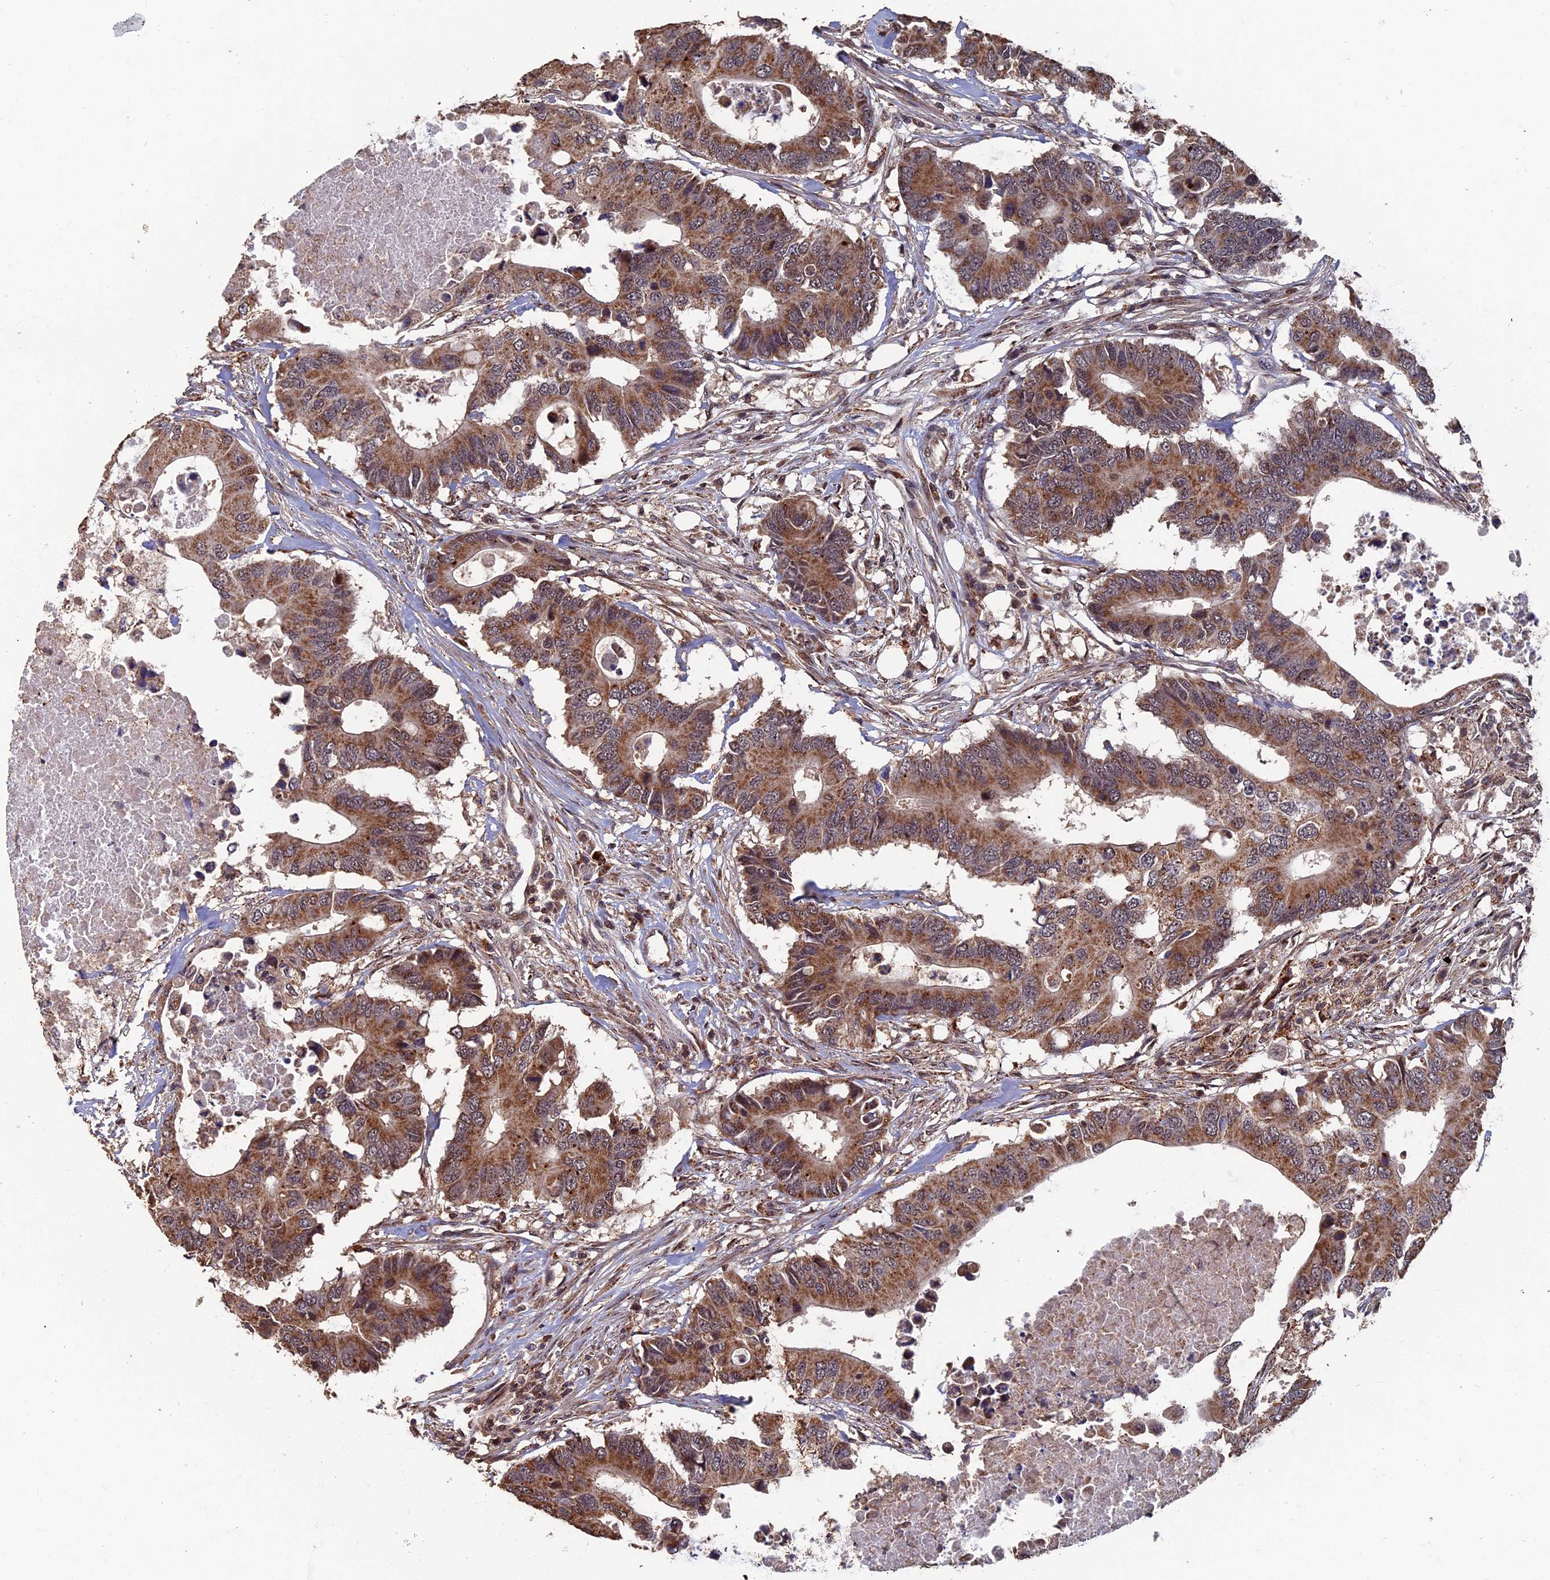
{"staining": {"intensity": "moderate", "quantity": ">75%", "location": "cytoplasmic/membranous"}, "tissue": "colorectal cancer", "cell_type": "Tumor cells", "image_type": "cancer", "snomed": [{"axis": "morphology", "description": "Adenocarcinoma, NOS"}, {"axis": "topography", "description": "Colon"}], "caption": "Human colorectal cancer stained with a brown dye displays moderate cytoplasmic/membranous positive staining in about >75% of tumor cells.", "gene": "RASGRF1", "patient": {"sex": "male", "age": 71}}